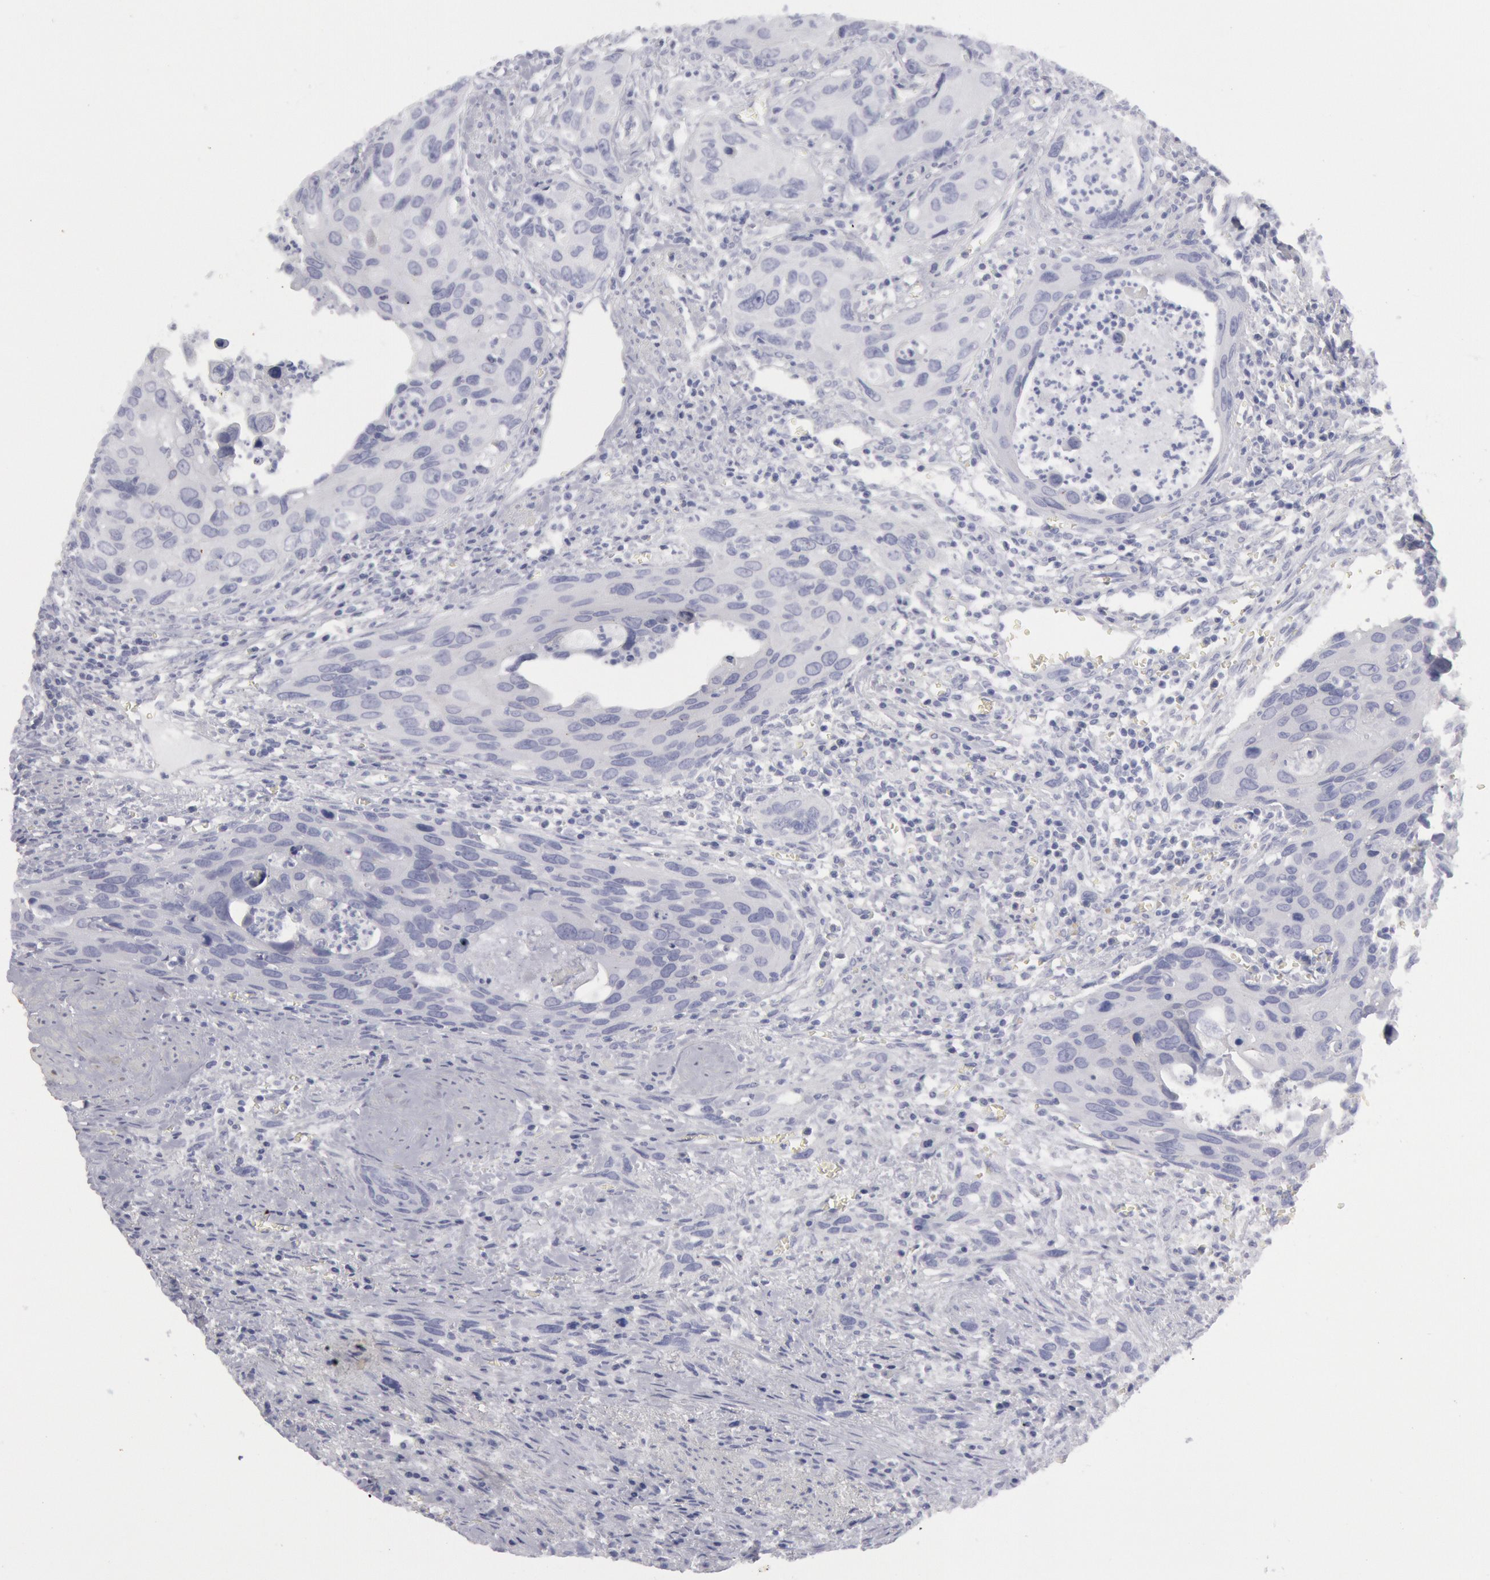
{"staining": {"intensity": "negative", "quantity": "none", "location": "none"}, "tissue": "urothelial cancer", "cell_type": "Tumor cells", "image_type": "cancer", "snomed": [{"axis": "morphology", "description": "Urothelial carcinoma, High grade"}, {"axis": "topography", "description": "Urinary bladder"}], "caption": "This is an immunohistochemistry (IHC) photomicrograph of urothelial cancer. There is no positivity in tumor cells.", "gene": "FHL1", "patient": {"sex": "male", "age": 71}}